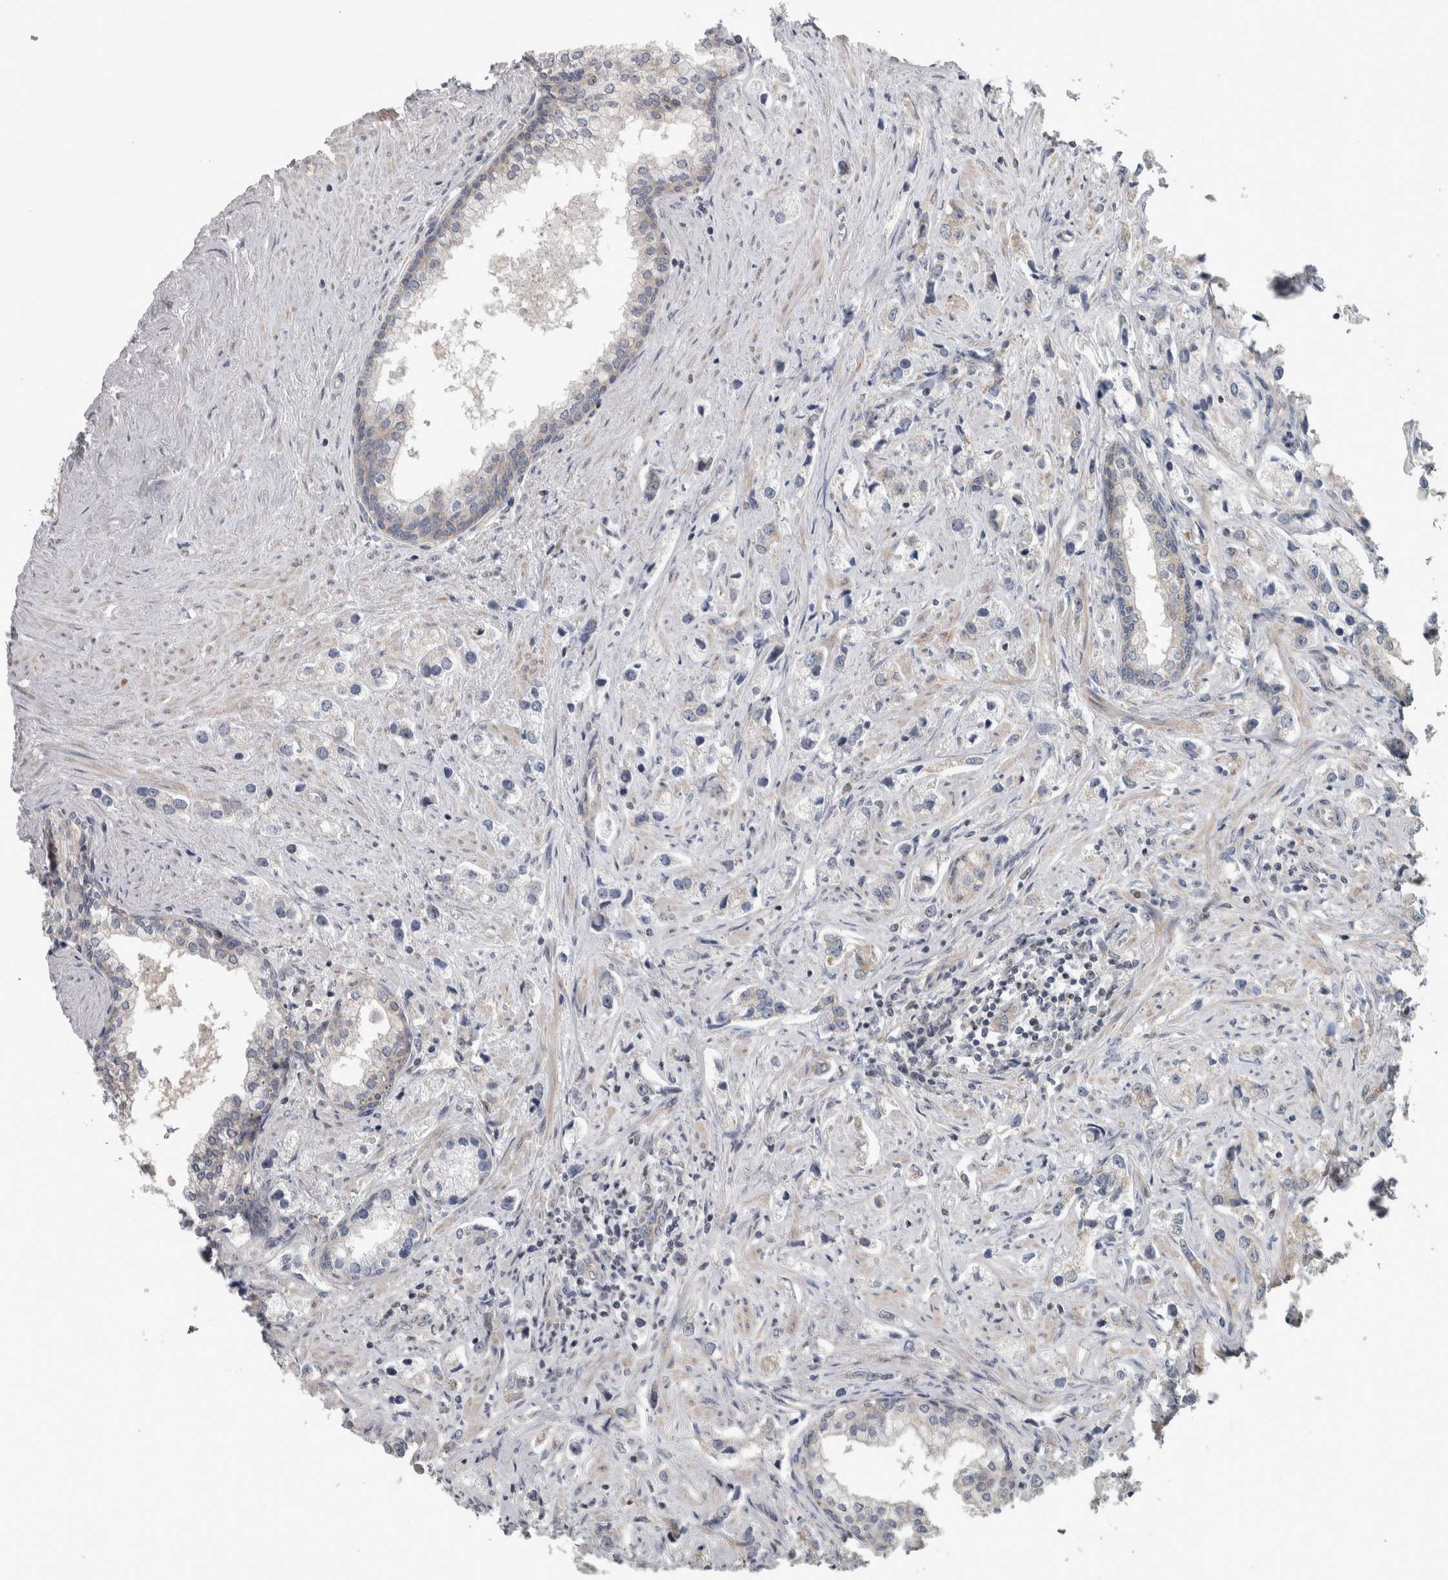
{"staining": {"intensity": "negative", "quantity": "none", "location": "none"}, "tissue": "prostate cancer", "cell_type": "Tumor cells", "image_type": "cancer", "snomed": [{"axis": "morphology", "description": "Adenocarcinoma, High grade"}, {"axis": "topography", "description": "Prostate"}], "caption": "Immunohistochemistry (IHC) image of neoplastic tissue: high-grade adenocarcinoma (prostate) stained with DAB (3,3'-diaminobenzidine) exhibits no significant protein positivity in tumor cells.", "gene": "CWC27", "patient": {"sex": "male", "age": 66}}